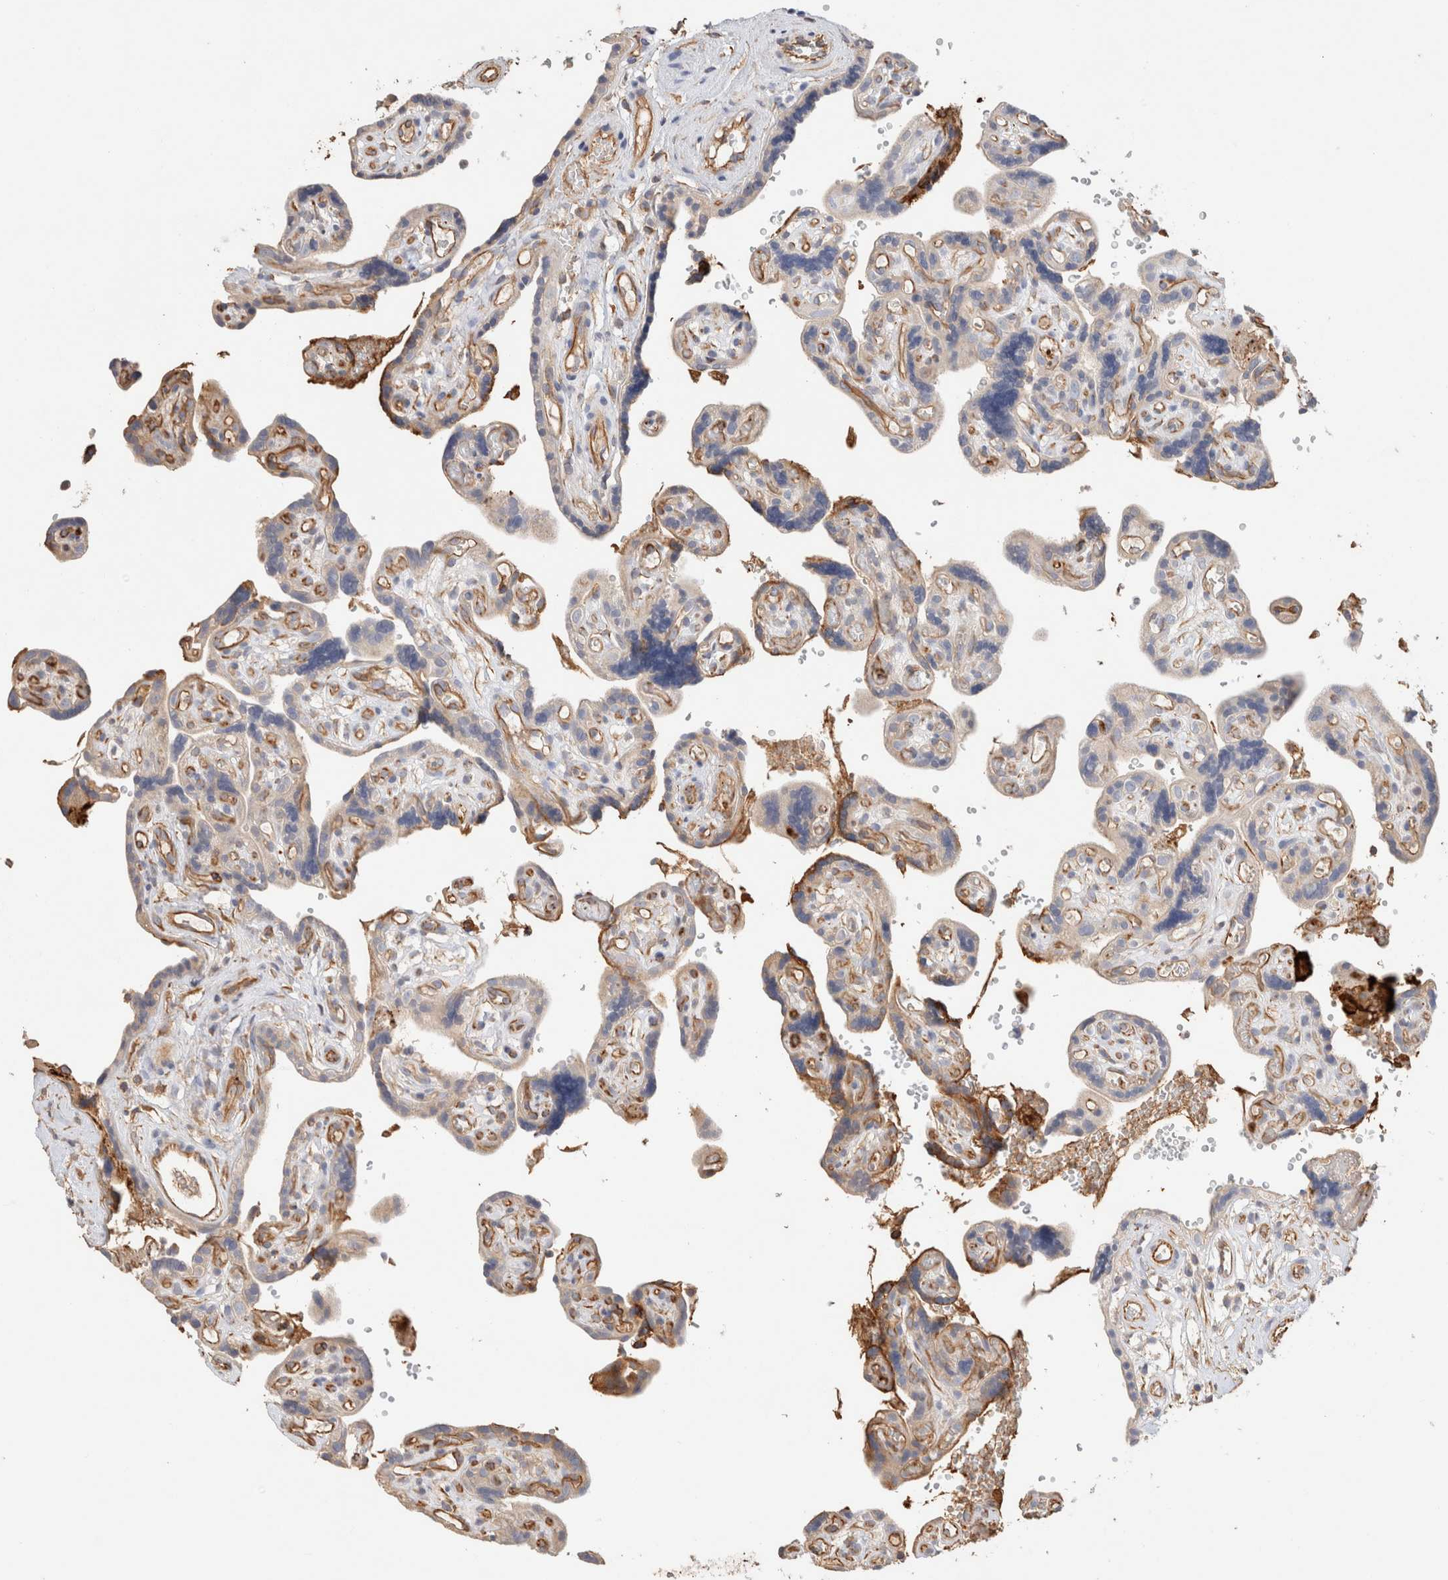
{"staining": {"intensity": "moderate", "quantity": "<25%", "location": "cytoplasmic/membranous"}, "tissue": "placenta", "cell_type": "Decidual cells", "image_type": "normal", "snomed": [{"axis": "morphology", "description": "Normal tissue, NOS"}, {"axis": "topography", "description": "Placenta"}], "caption": "Approximately <25% of decidual cells in normal human placenta demonstrate moderate cytoplasmic/membranous protein staining as visualized by brown immunohistochemical staining.", "gene": "PROS1", "patient": {"sex": "female", "age": 30}}